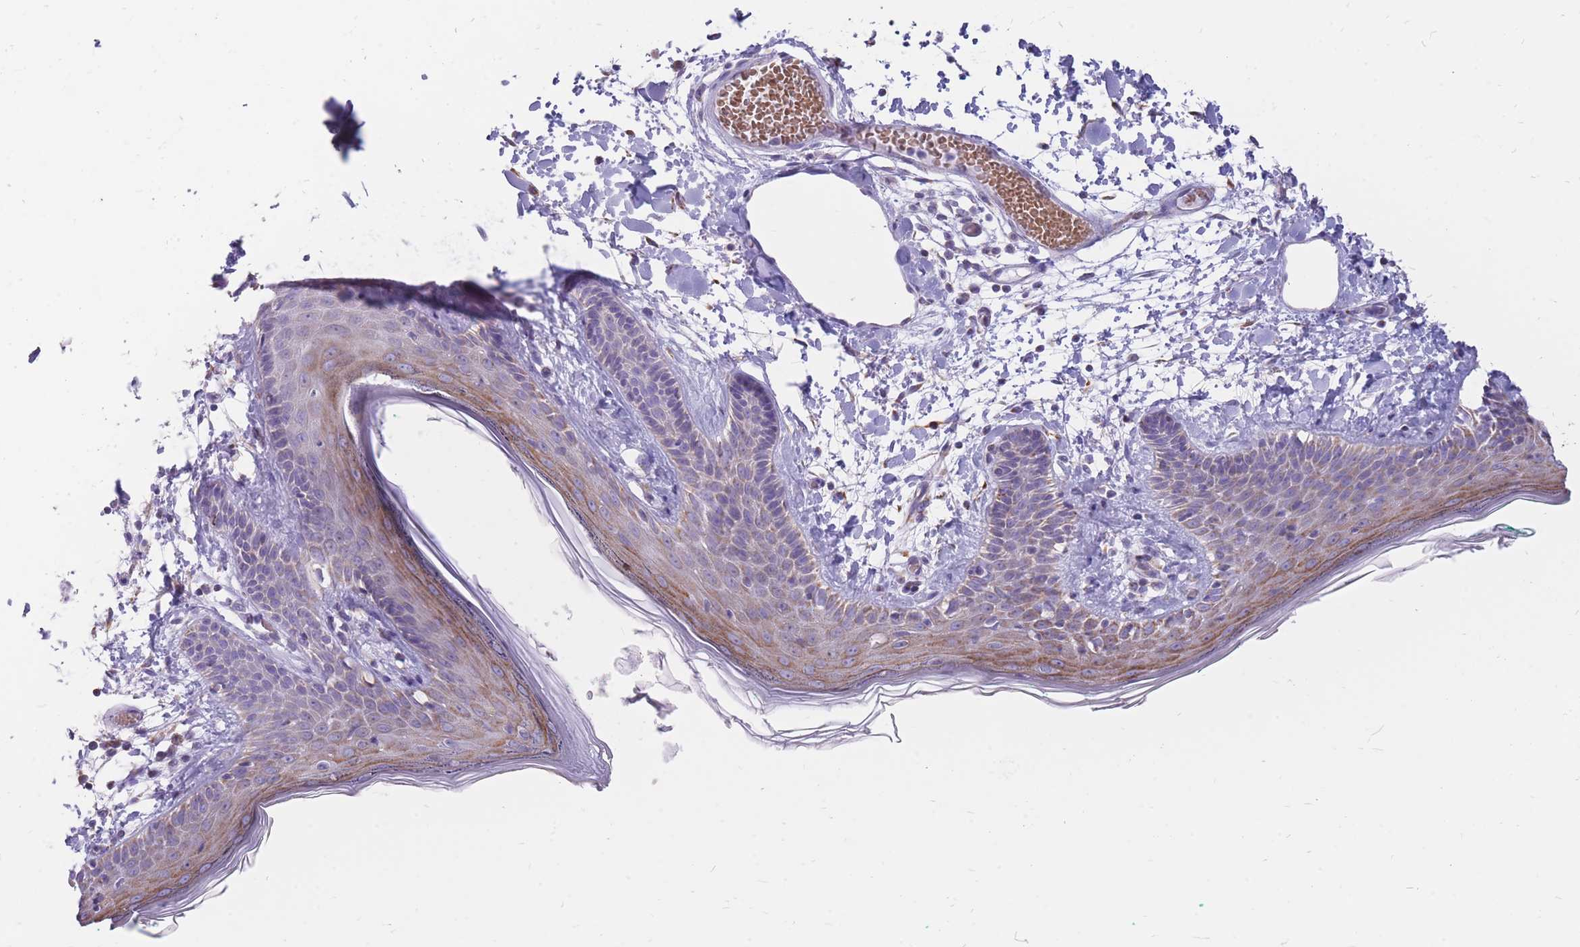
{"staining": {"intensity": "weak", "quantity": "<25%", "location": "cytoplasmic/membranous"}, "tissue": "skin", "cell_type": "Fibroblasts", "image_type": "normal", "snomed": [{"axis": "morphology", "description": "Normal tissue, NOS"}, {"axis": "topography", "description": "Skin"}], "caption": "Normal skin was stained to show a protein in brown. There is no significant positivity in fibroblasts. (DAB immunohistochemistry, high magnification).", "gene": "PCSK1", "patient": {"sex": "male", "age": 79}}